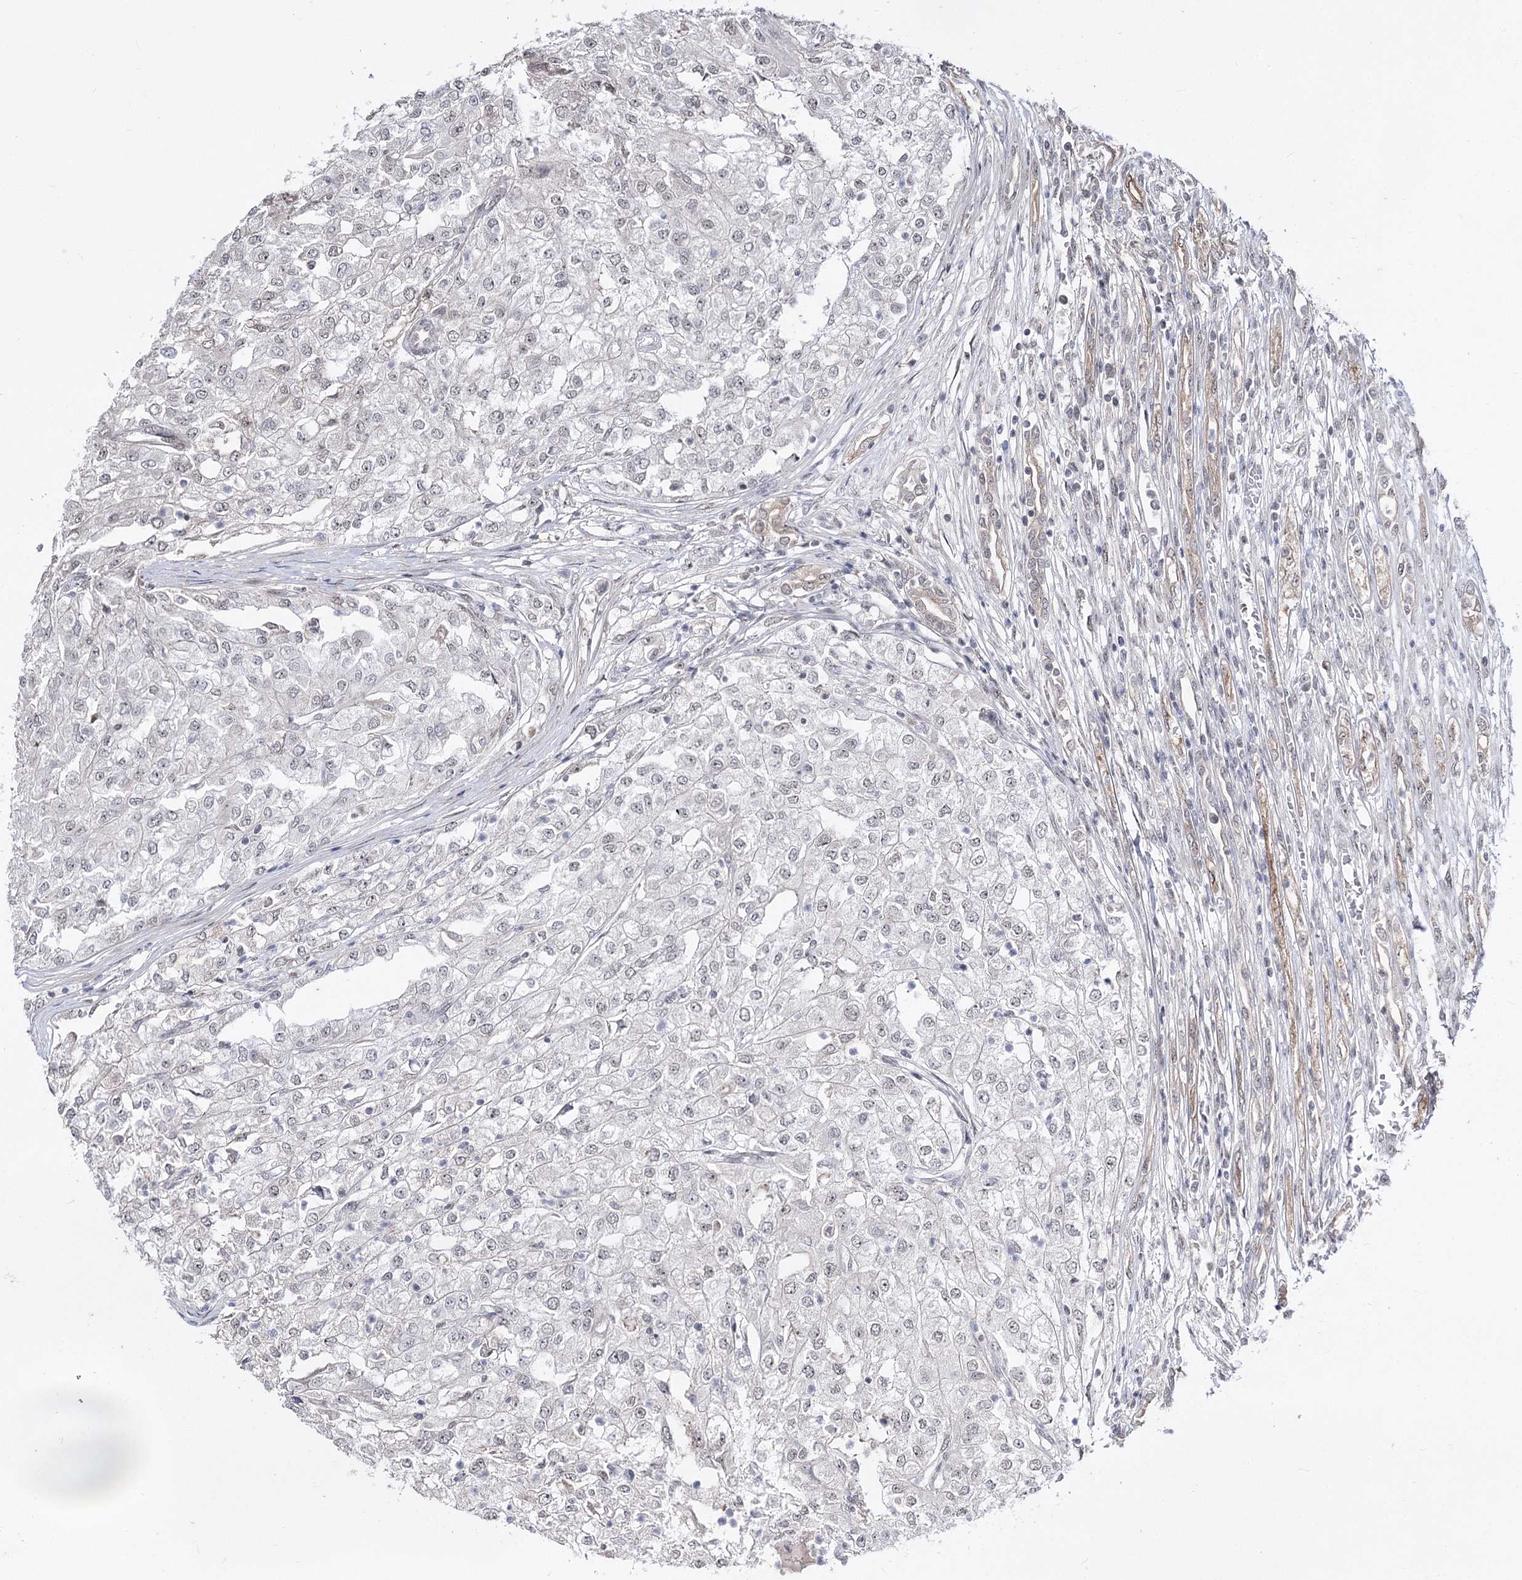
{"staining": {"intensity": "negative", "quantity": "none", "location": "none"}, "tissue": "renal cancer", "cell_type": "Tumor cells", "image_type": "cancer", "snomed": [{"axis": "morphology", "description": "Adenocarcinoma, NOS"}, {"axis": "topography", "description": "Kidney"}], "caption": "Adenocarcinoma (renal) stained for a protein using immunohistochemistry reveals no positivity tumor cells.", "gene": "STOX1", "patient": {"sex": "female", "age": 54}}